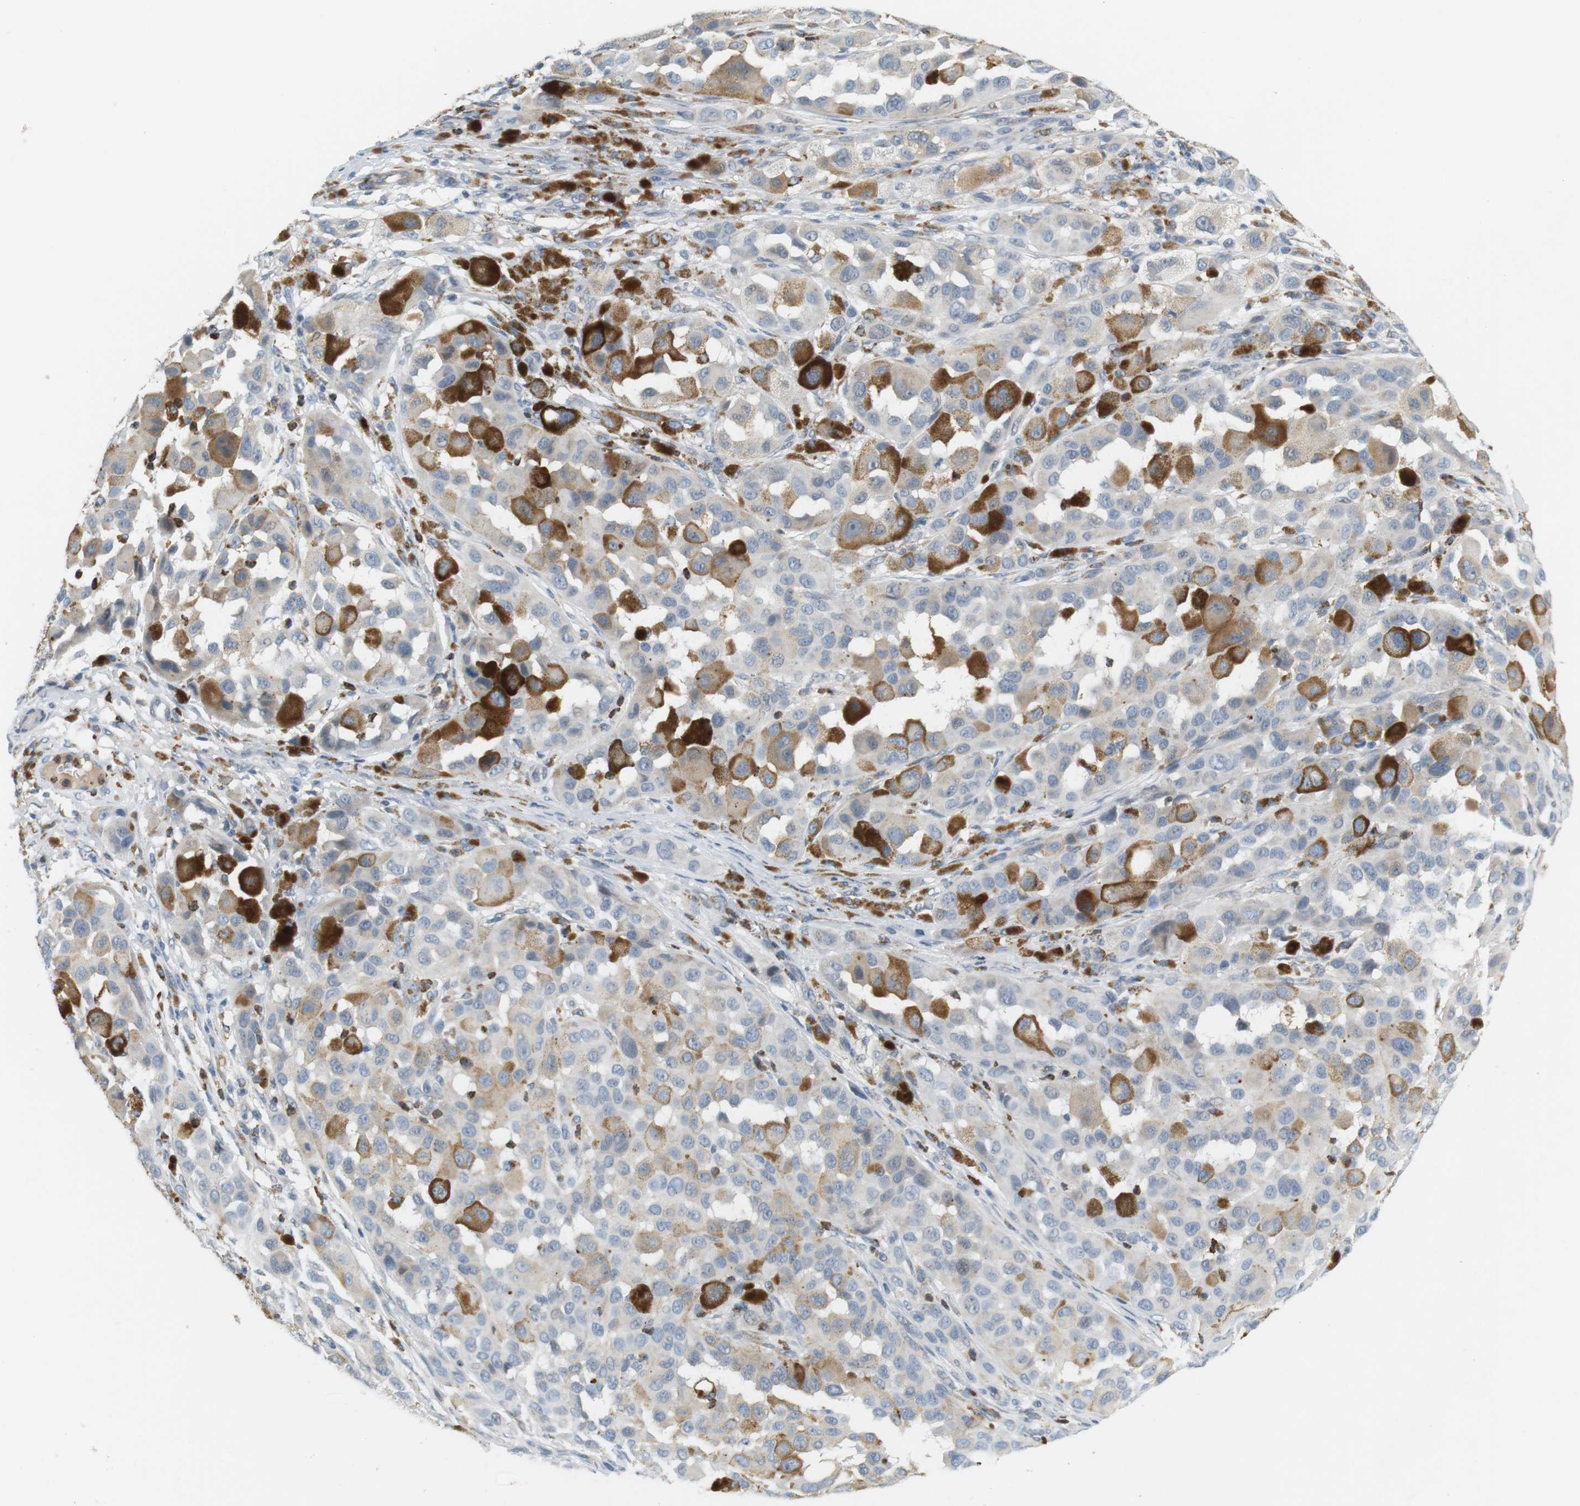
{"staining": {"intensity": "weak", "quantity": "25%-75%", "location": "cytoplasmic/membranous"}, "tissue": "melanoma", "cell_type": "Tumor cells", "image_type": "cancer", "snomed": [{"axis": "morphology", "description": "Malignant melanoma, NOS"}, {"axis": "topography", "description": "Skin"}], "caption": "Malignant melanoma stained with immunohistochemistry shows weak cytoplasmic/membranous staining in about 25%-75% of tumor cells. The staining was performed using DAB (3,3'-diaminobenzidine), with brown indicating positive protein expression. Nuclei are stained blue with hematoxylin.", "gene": "CD300E", "patient": {"sex": "male", "age": 96}}